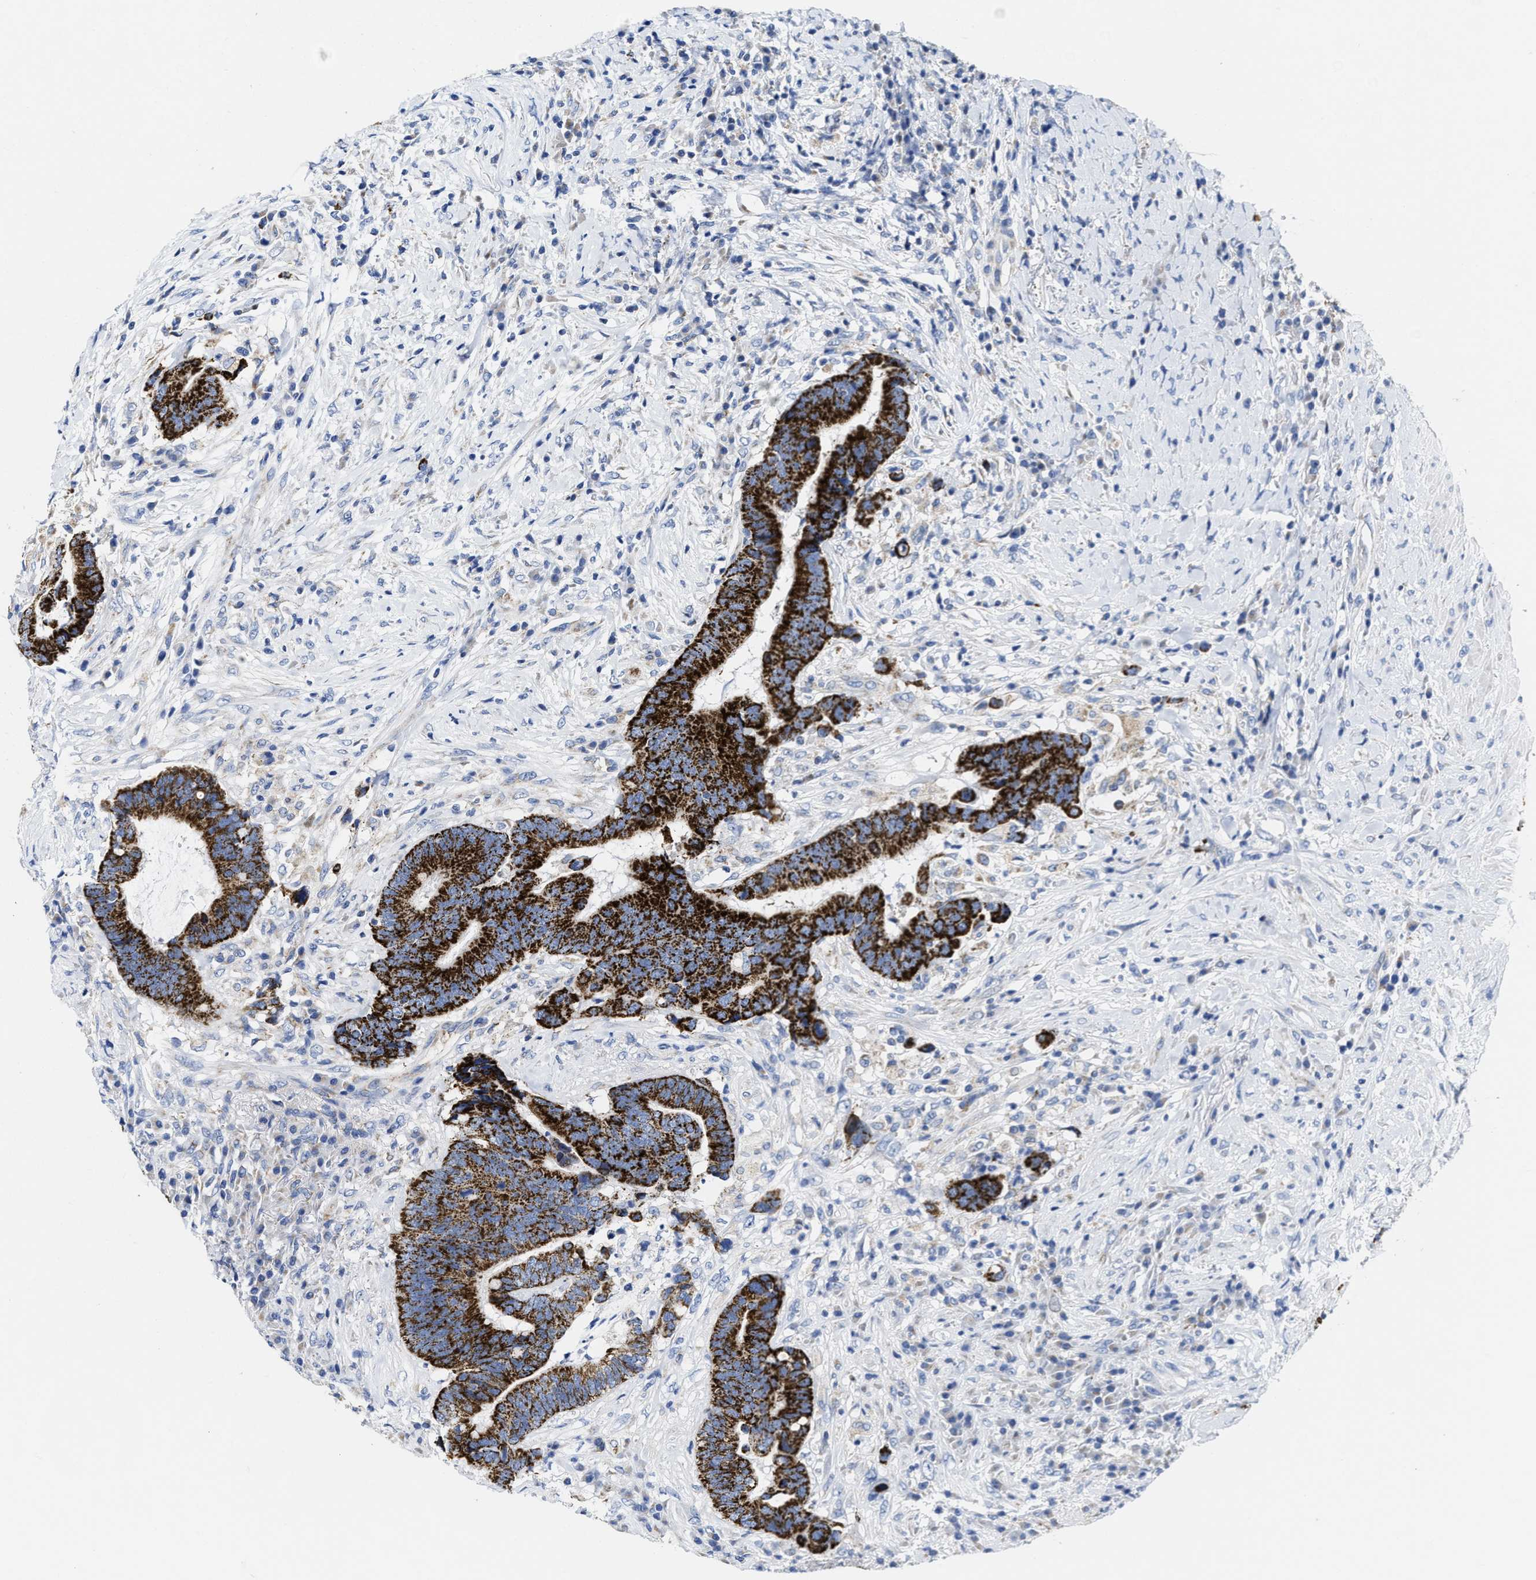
{"staining": {"intensity": "strong", "quantity": ">75%", "location": "cytoplasmic/membranous"}, "tissue": "colorectal cancer", "cell_type": "Tumor cells", "image_type": "cancer", "snomed": [{"axis": "morphology", "description": "Adenocarcinoma, NOS"}, {"axis": "topography", "description": "Rectum"}], "caption": "A high-resolution micrograph shows immunohistochemistry staining of colorectal adenocarcinoma, which reveals strong cytoplasmic/membranous positivity in approximately >75% of tumor cells.", "gene": "TBRG4", "patient": {"sex": "female", "age": 89}}